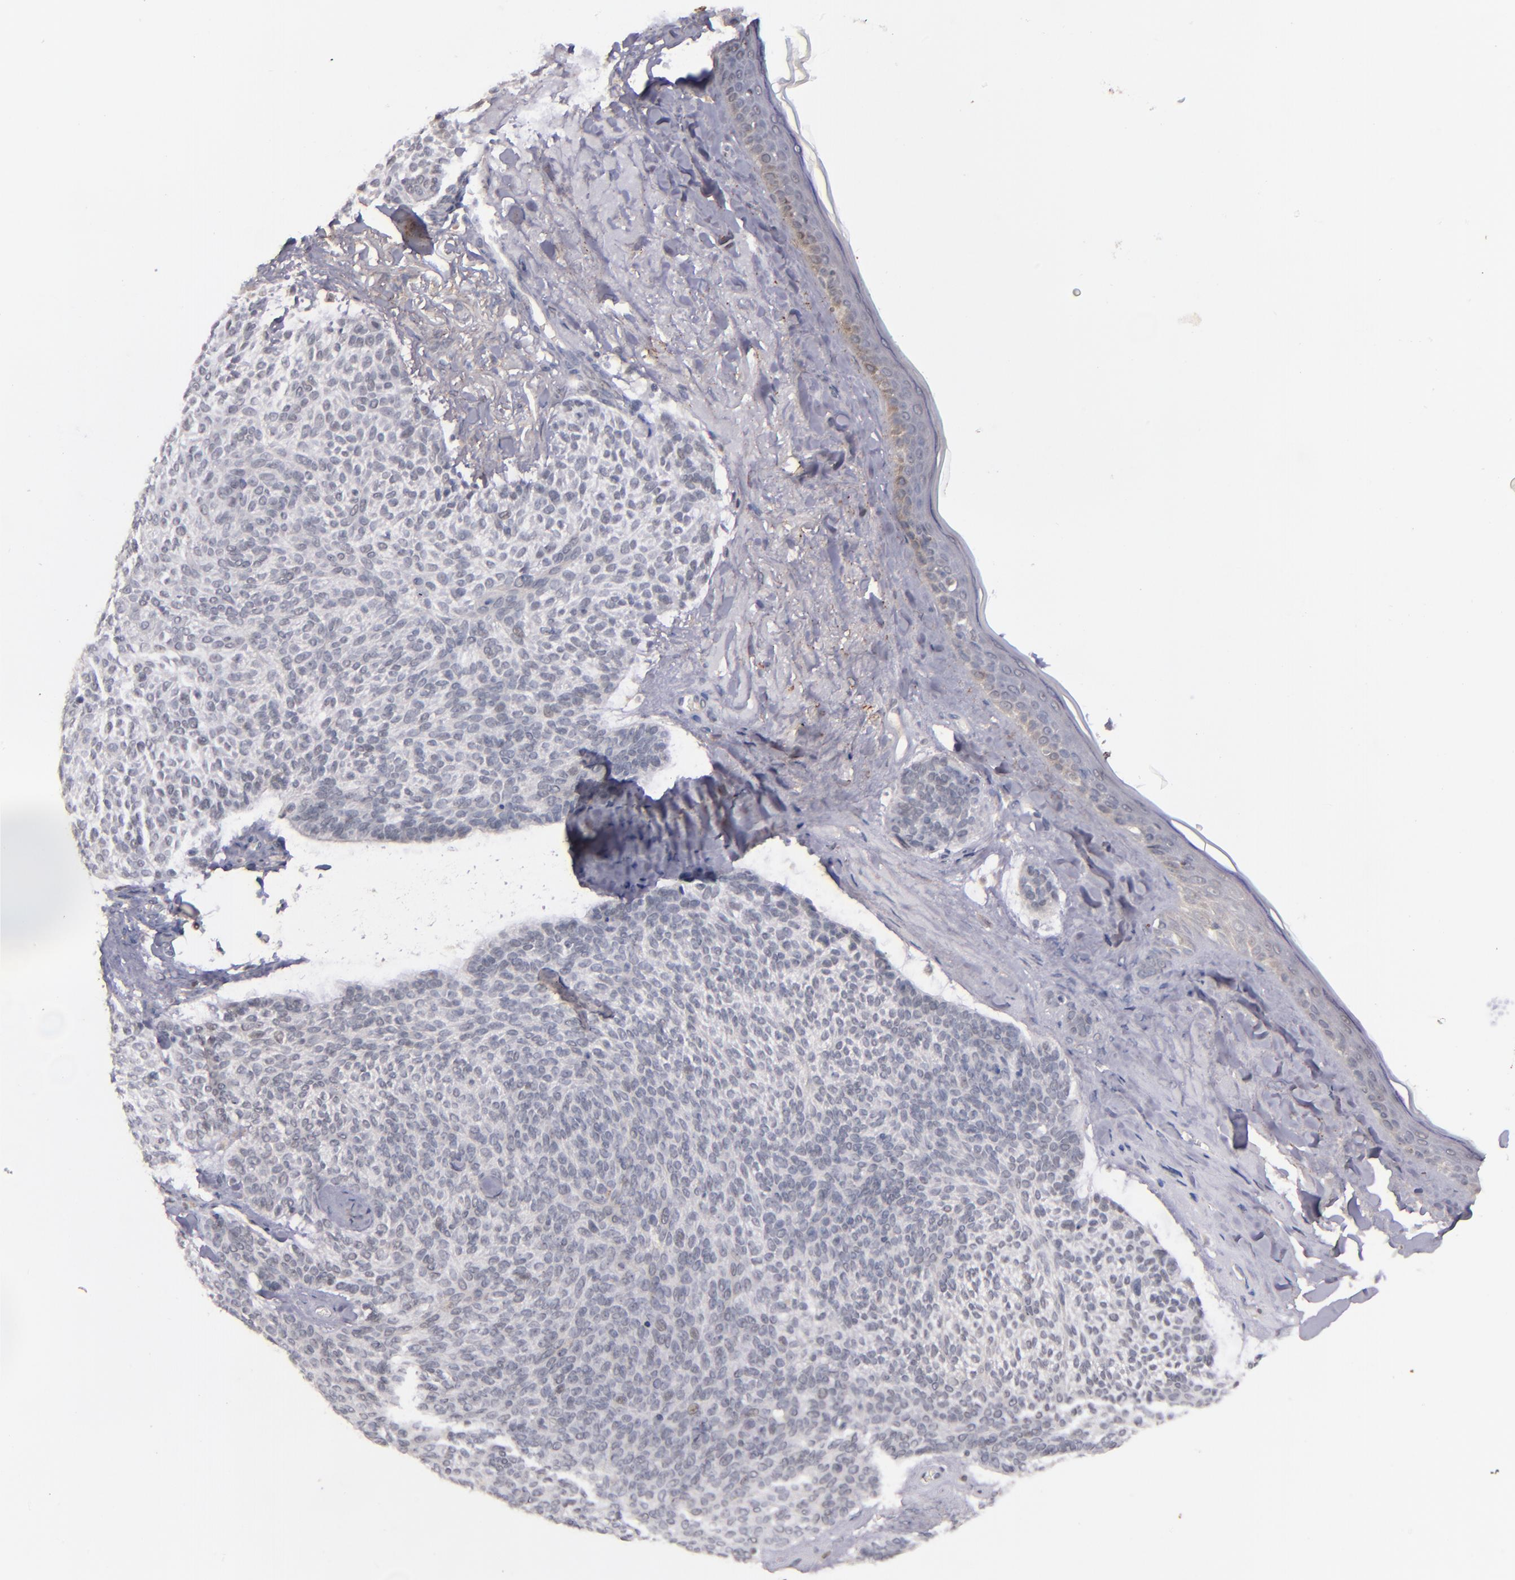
{"staining": {"intensity": "negative", "quantity": "none", "location": "none"}, "tissue": "skin cancer", "cell_type": "Tumor cells", "image_type": "cancer", "snomed": [{"axis": "morphology", "description": "Normal tissue, NOS"}, {"axis": "morphology", "description": "Basal cell carcinoma"}, {"axis": "topography", "description": "Skin"}], "caption": "Tumor cells are negative for brown protein staining in basal cell carcinoma (skin).", "gene": "SYP", "patient": {"sex": "female", "age": 70}}